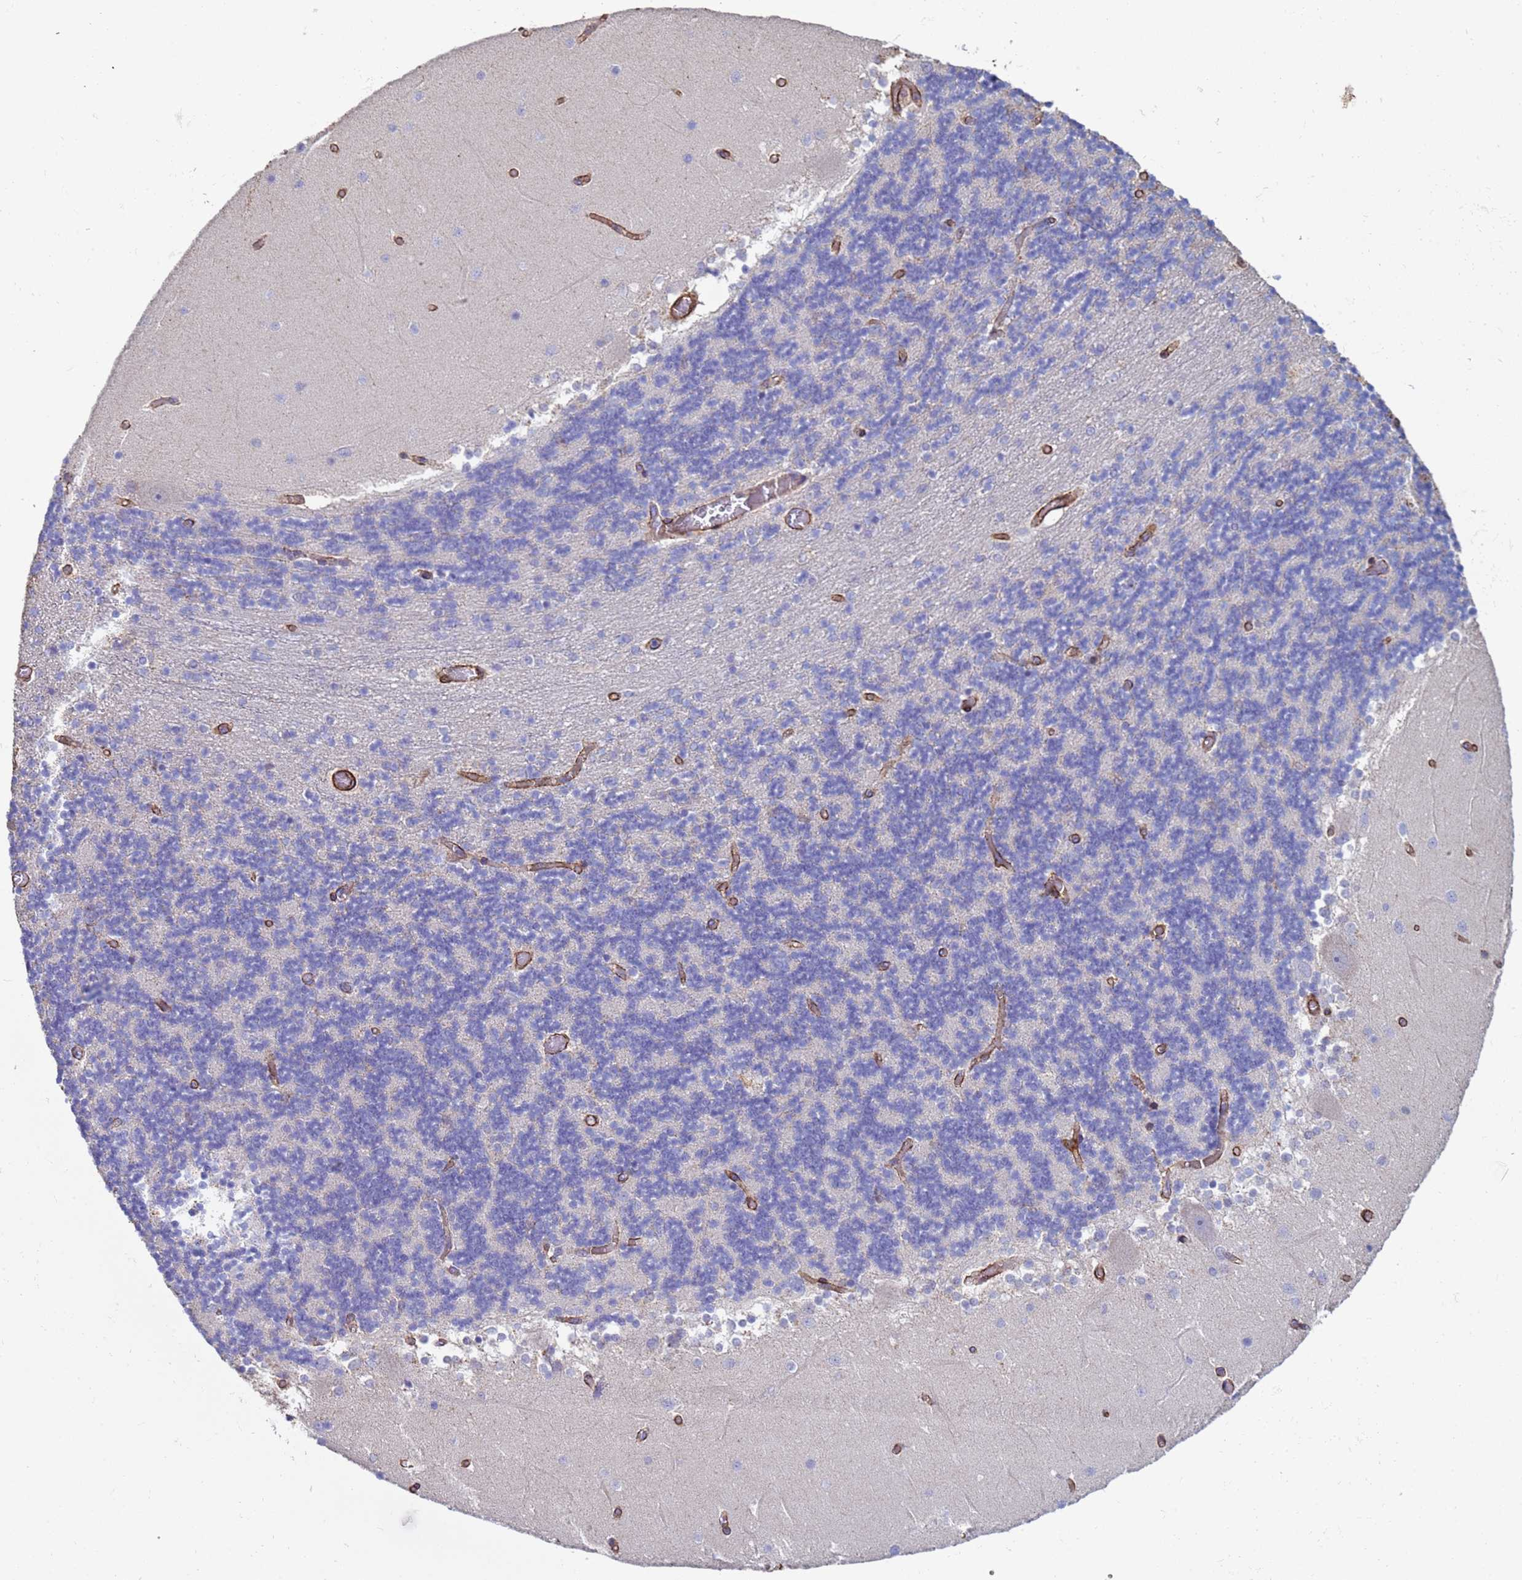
{"staining": {"intensity": "negative", "quantity": "none", "location": "none"}, "tissue": "cerebellum", "cell_type": "Cells in granular layer", "image_type": "normal", "snomed": [{"axis": "morphology", "description": "Normal tissue, NOS"}, {"axis": "topography", "description": "Cerebellum"}], "caption": "Immunohistochemical staining of benign cerebellum displays no significant staining in cells in granular layer. (DAB (3,3'-diaminobenzidine) IHC visualized using brightfield microscopy, high magnification).", "gene": "GASK1A", "patient": {"sex": "female", "age": 28}}